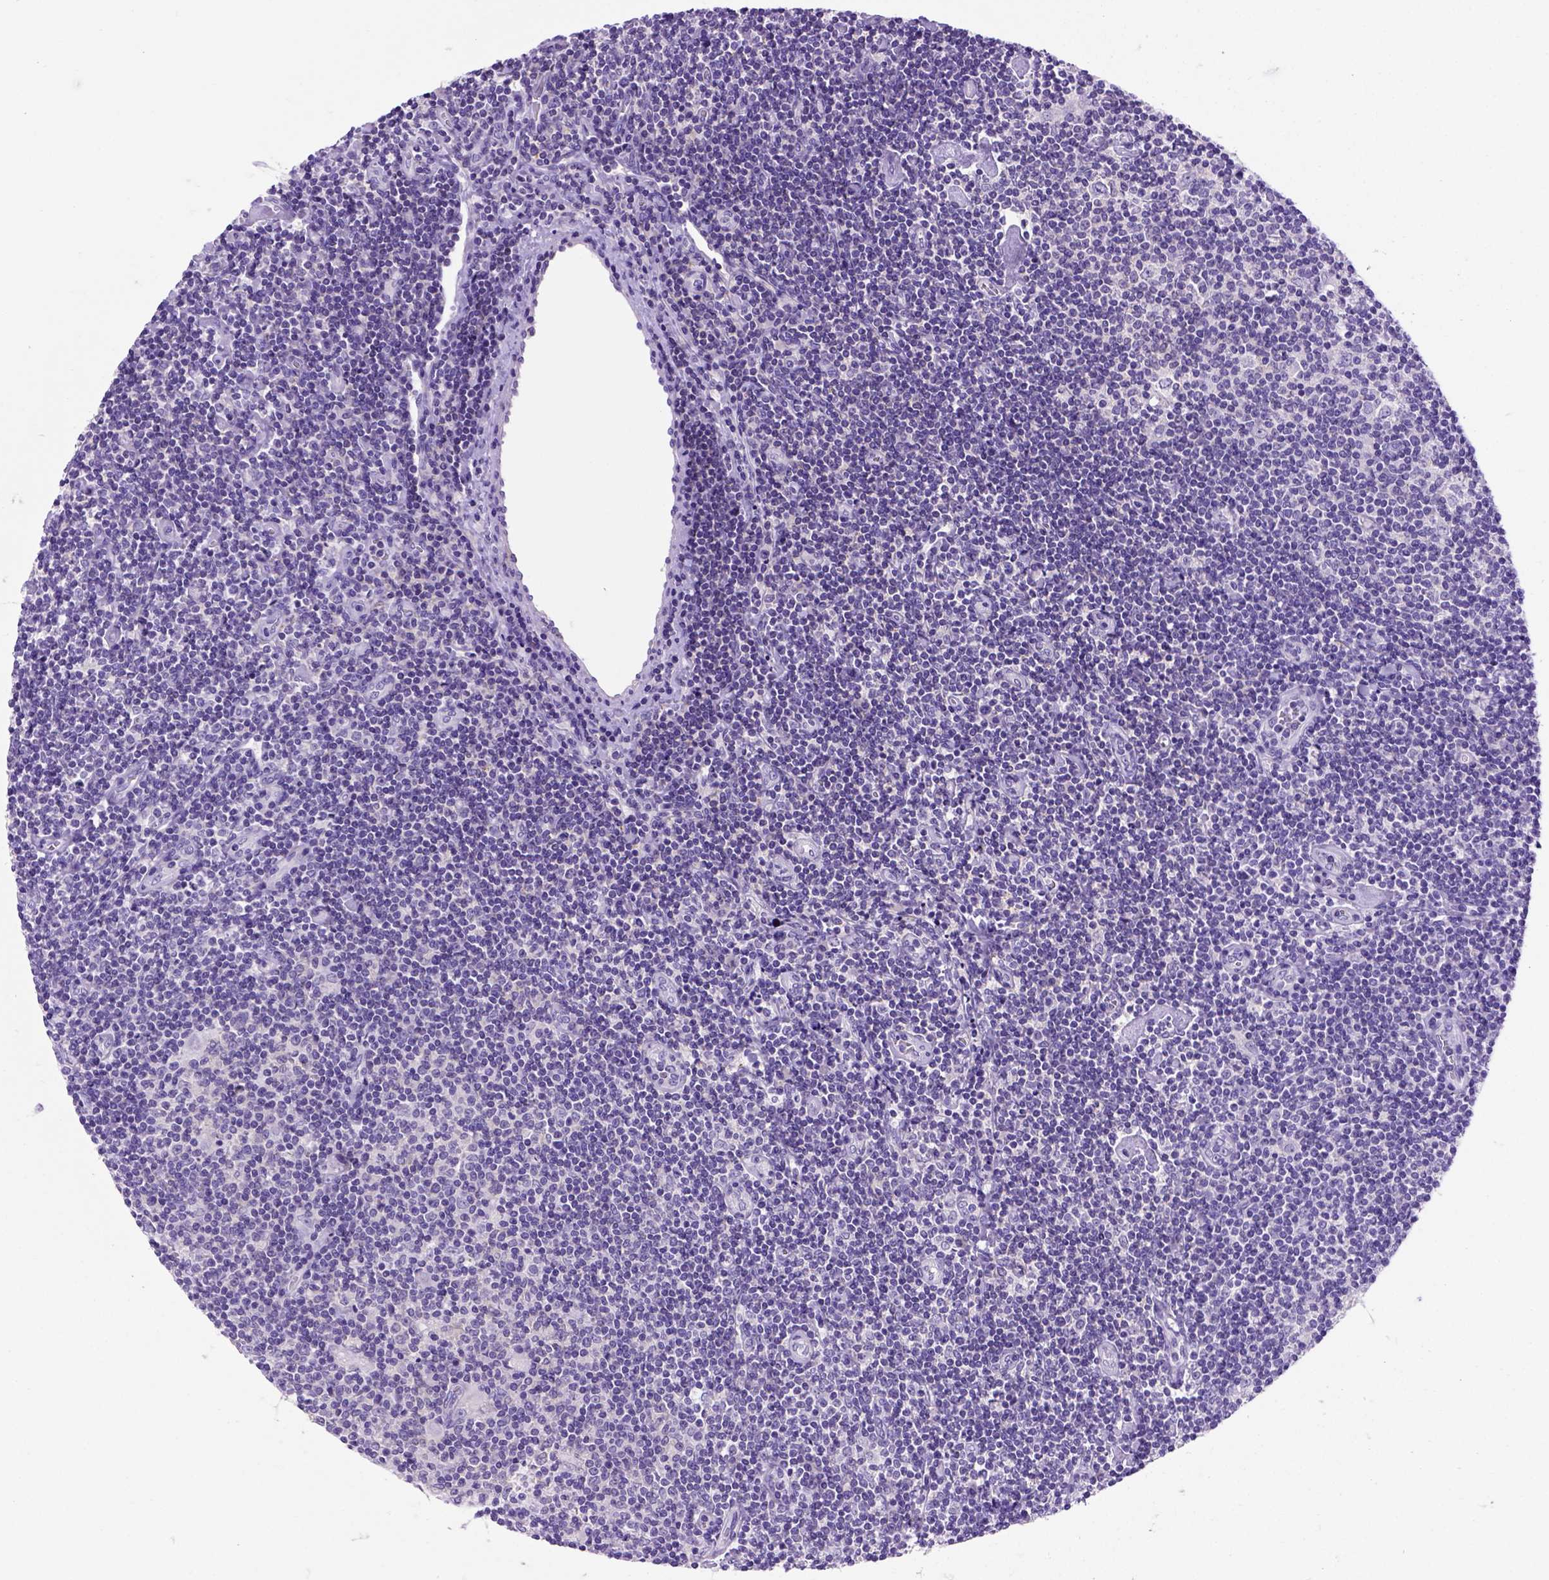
{"staining": {"intensity": "negative", "quantity": "none", "location": "none"}, "tissue": "lymphoma", "cell_type": "Tumor cells", "image_type": "cancer", "snomed": [{"axis": "morphology", "description": "Hodgkin's disease, NOS"}, {"axis": "topography", "description": "Lymph node"}], "caption": "Immunohistochemical staining of lymphoma demonstrates no significant staining in tumor cells.", "gene": "FOXI1", "patient": {"sex": "male", "age": 40}}